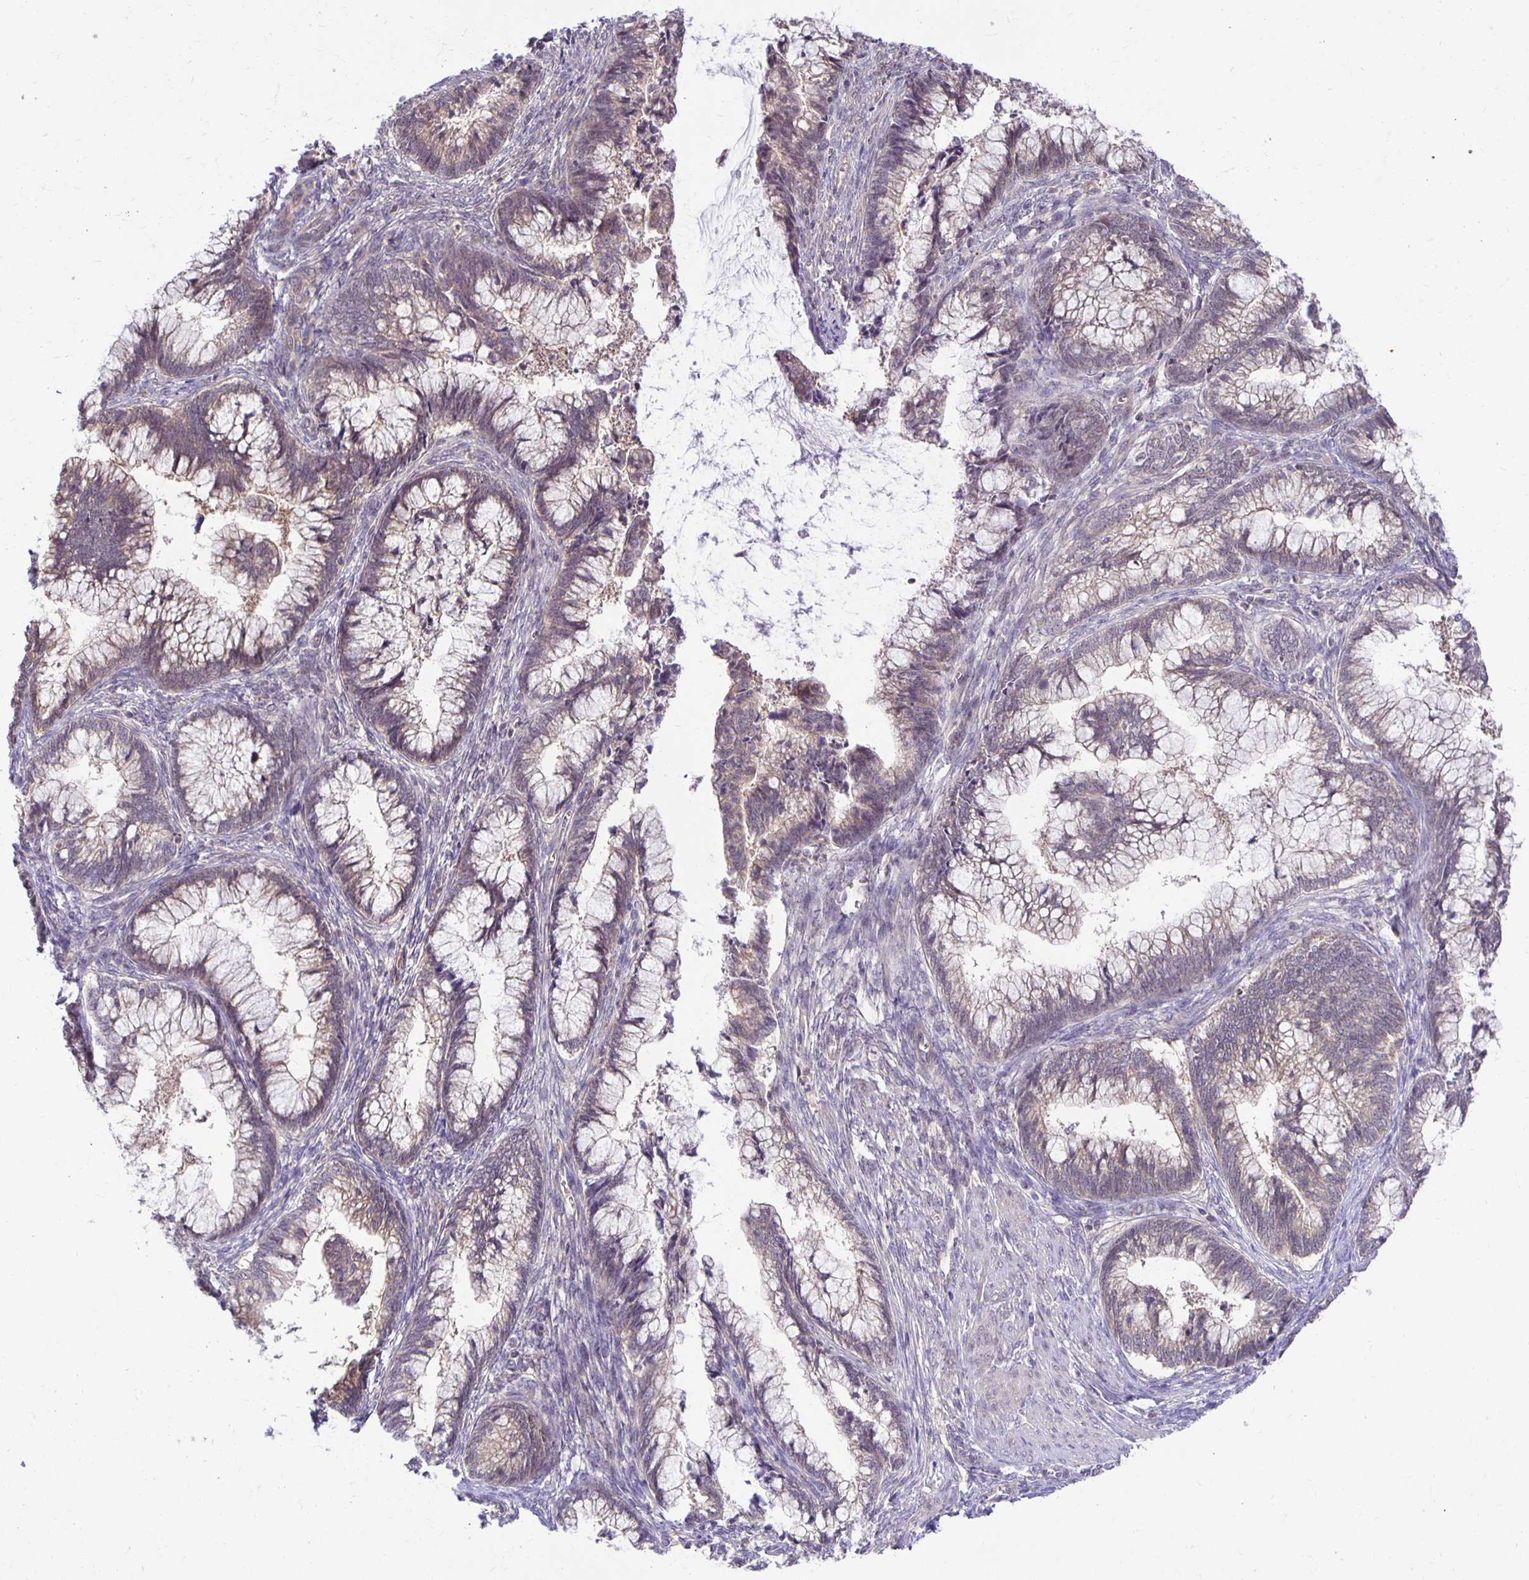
{"staining": {"intensity": "weak", "quantity": "25%-75%", "location": "cytoplasmic/membranous"}, "tissue": "cervical cancer", "cell_type": "Tumor cells", "image_type": "cancer", "snomed": [{"axis": "morphology", "description": "Adenocarcinoma, NOS"}, {"axis": "topography", "description": "Cervix"}], "caption": "About 25%-75% of tumor cells in human cervical cancer show weak cytoplasmic/membranous protein expression as visualized by brown immunohistochemical staining.", "gene": "MIEN1", "patient": {"sex": "female", "age": 44}}